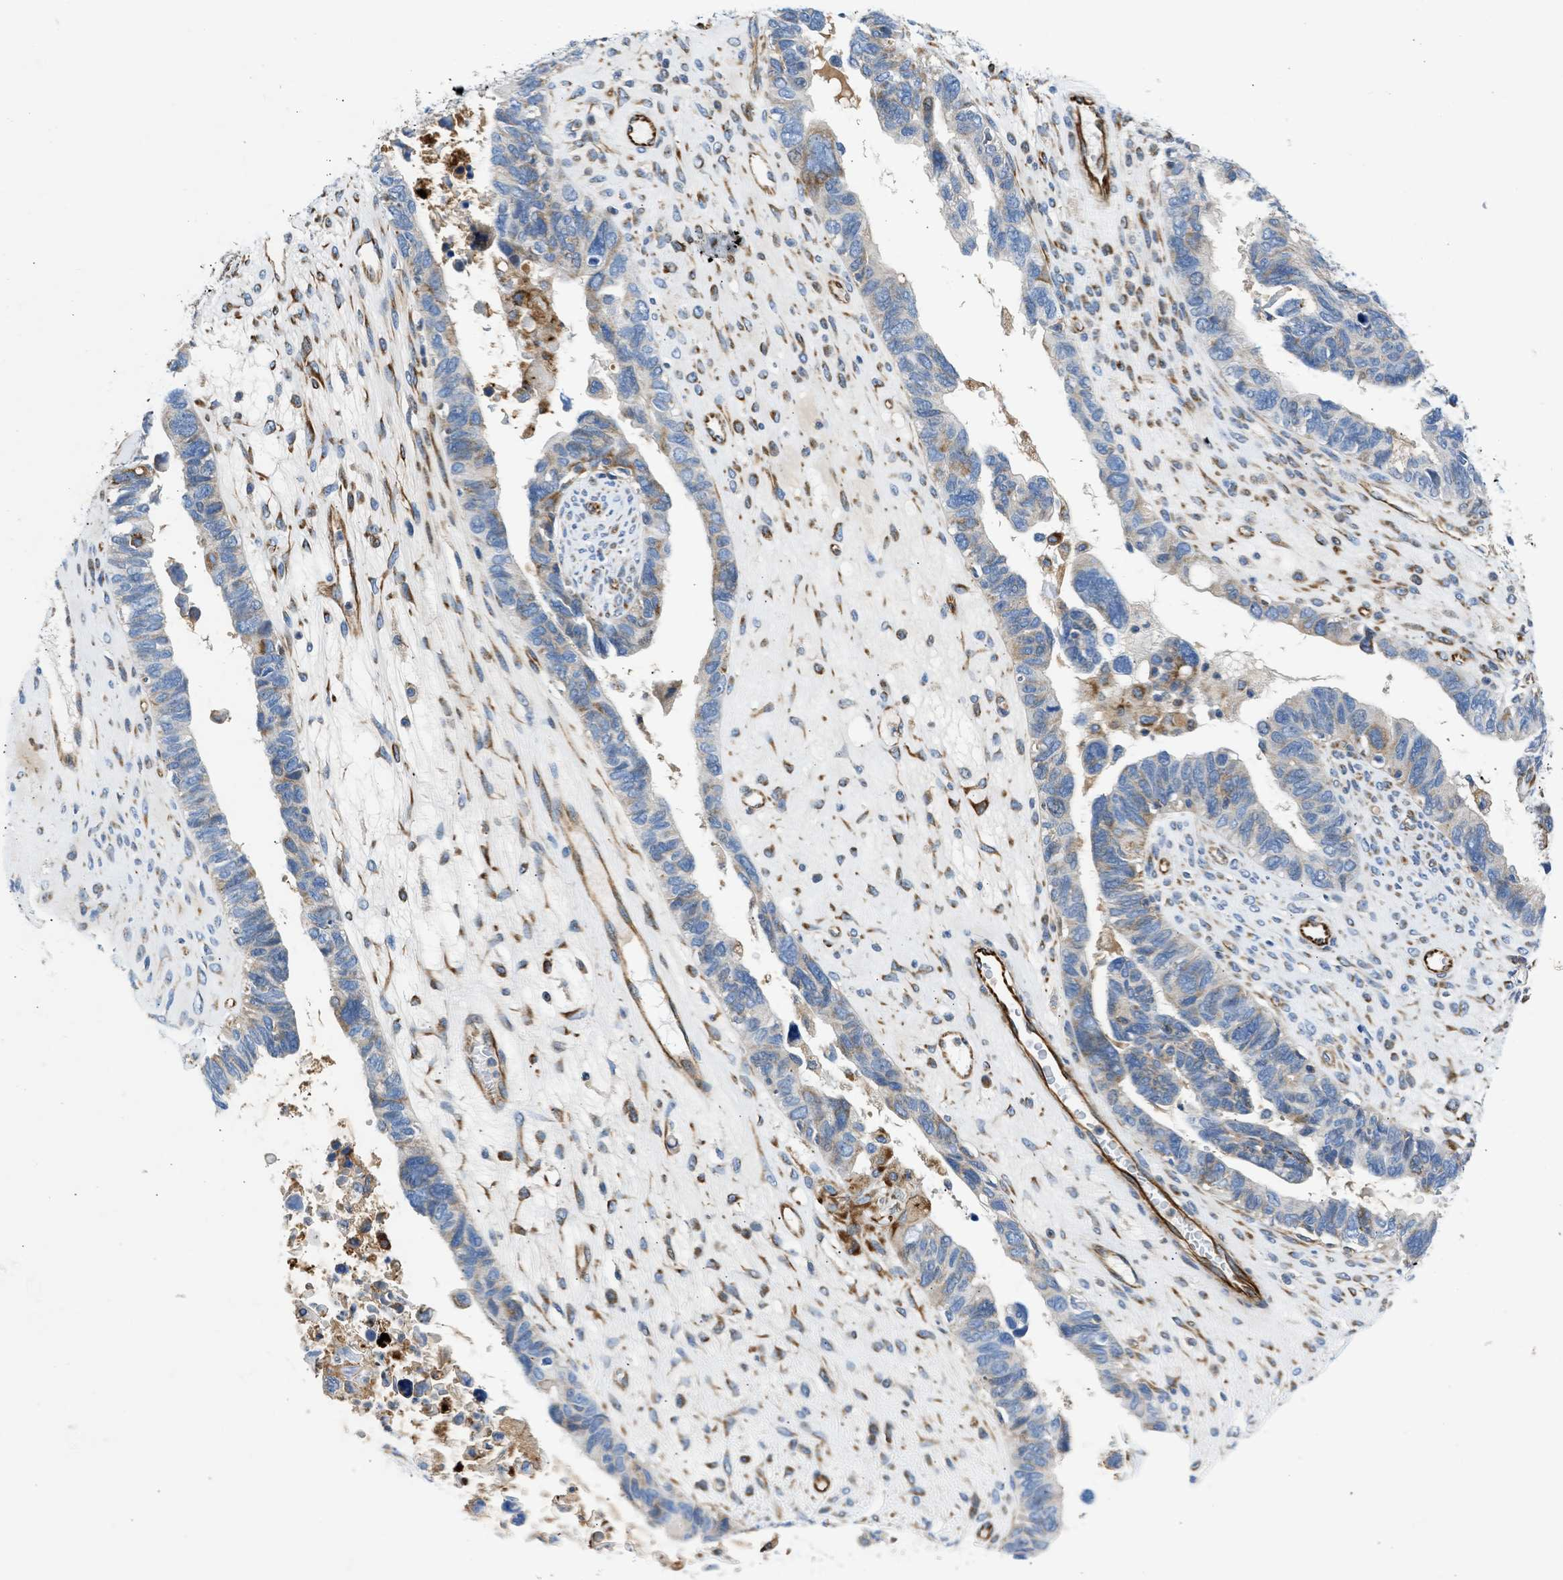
{"staining": {"intensity": "weak", "quantity": "25%-75%", "location": "cytoplasmic/membranous"}, "tissue": "ovarian cancer", "cell_type": "Tumor cells", "image_type": "cancer", "snomed": [{"axis": "morphology", "description": "Cystadenocarcinoma, serous, NOS"}, {"axis": "topography", "description": "Ovary"}], "caption": "IHC of human ovarian cancer exhibits low levels of weak cytoplasmic/membranous staining in about 25%-75% of tumor cells.", "gene": "ULK4", "patient": {"sex": "female", "age": 79}}